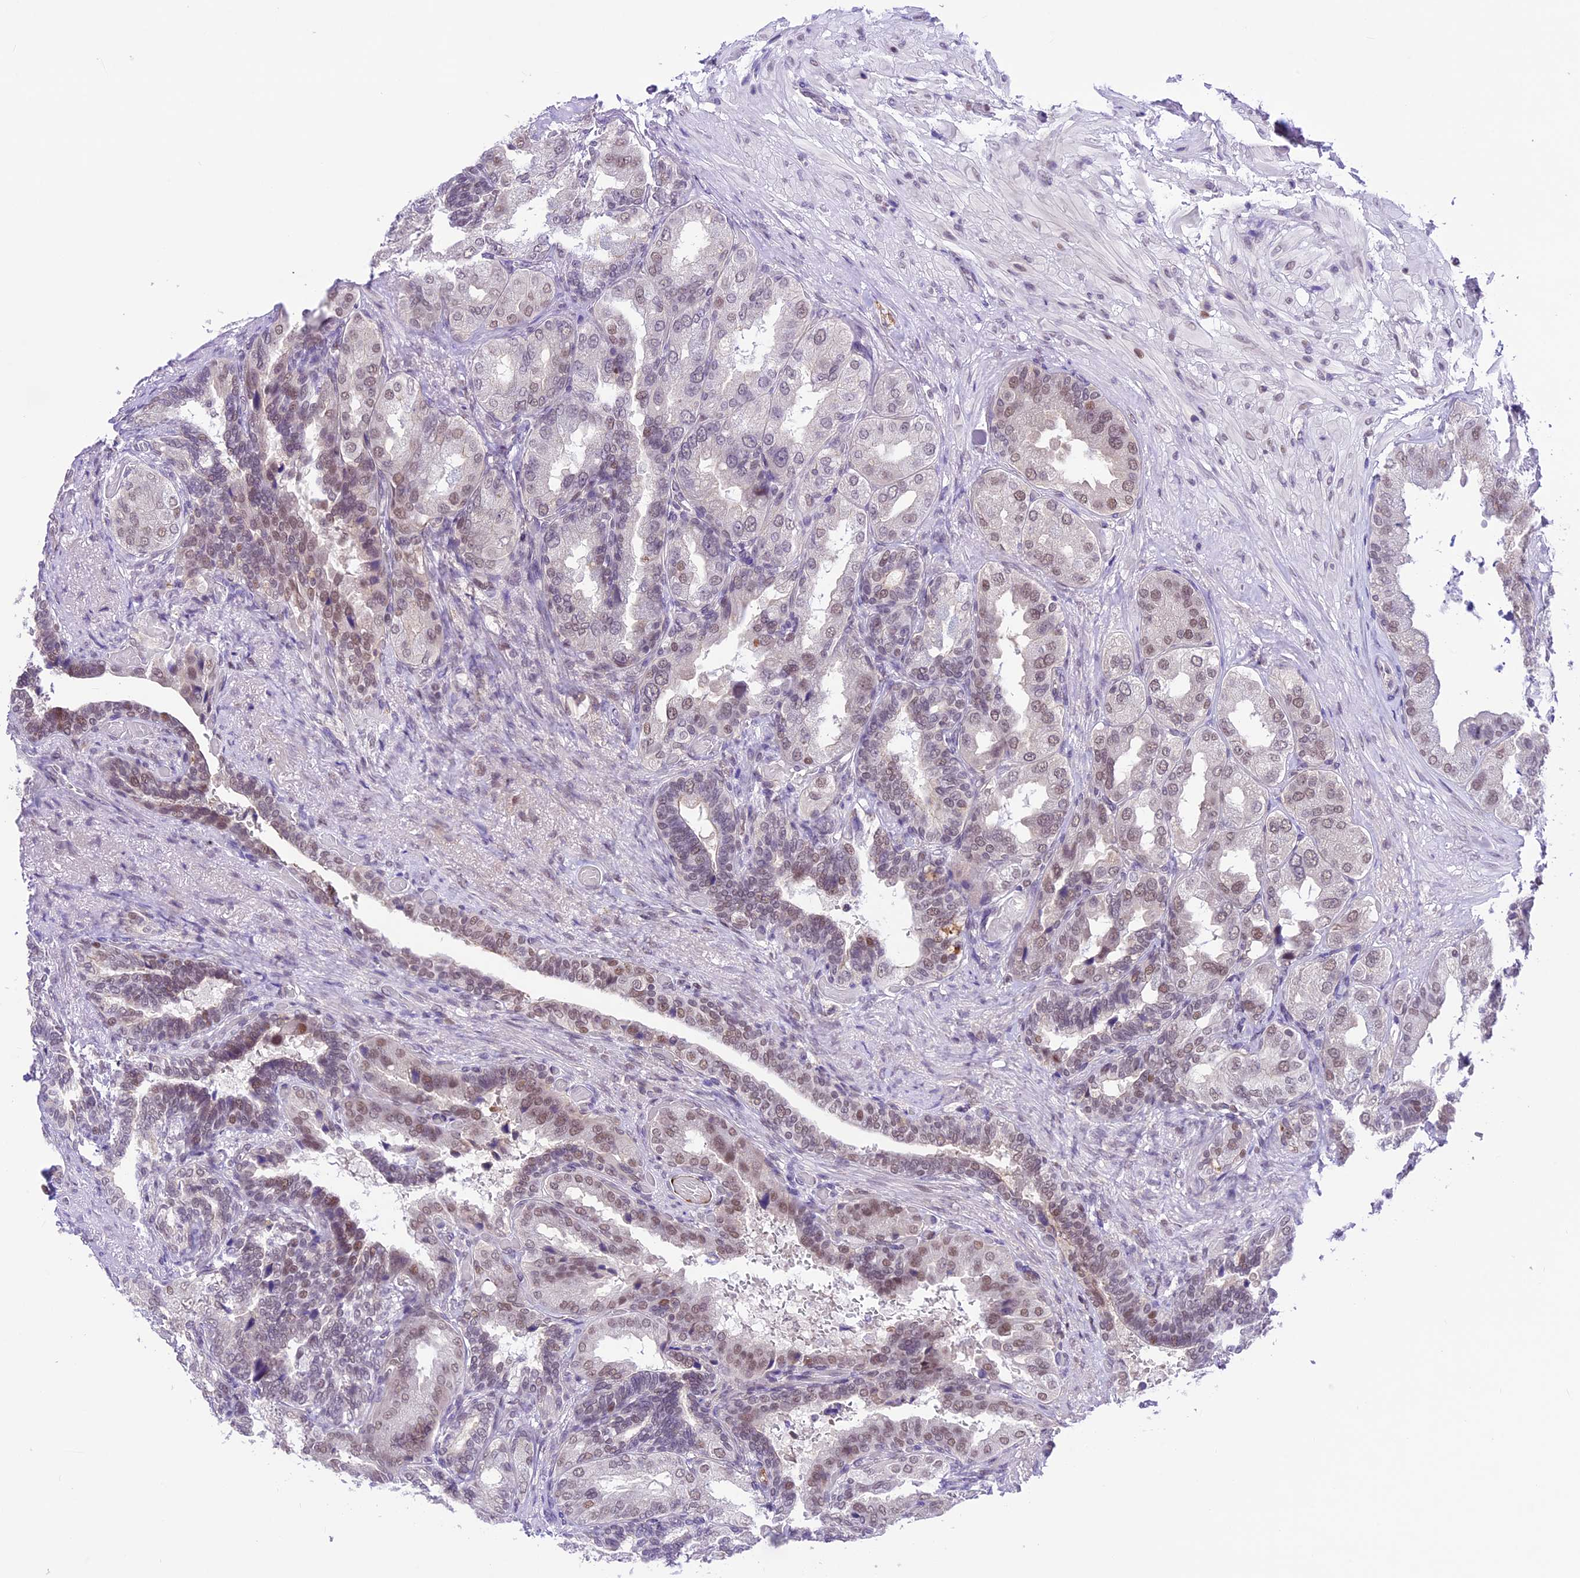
{"staining": {"intensity": "moderate", "quantity": "25%-75%", "location": "nuclear"}, "tissue": "seminal vesicle", "cell_type": "Glandular cells", "image_type": "normal", "snomed": [{"axis": "morphology", "description": "Normal tissue, NOS"}, {"axis": "topography", "description": "Seminal veicle"}, {"axis": "topography", "description": "Peripheral nerve tissue"}], "caption": "The photomicrograph shows a brown stain indicating the presence of a protein in the nuclear of glandular cells in seminal vesicle. The protein is stained brown, and the nuclei are stained in blue (DAB (3,3'-diaminobenzidine) IHC with brightfield microscopy, high magnification).", "gene": "SHKBP1", "patient": {"sex": "male", "age": 63}}